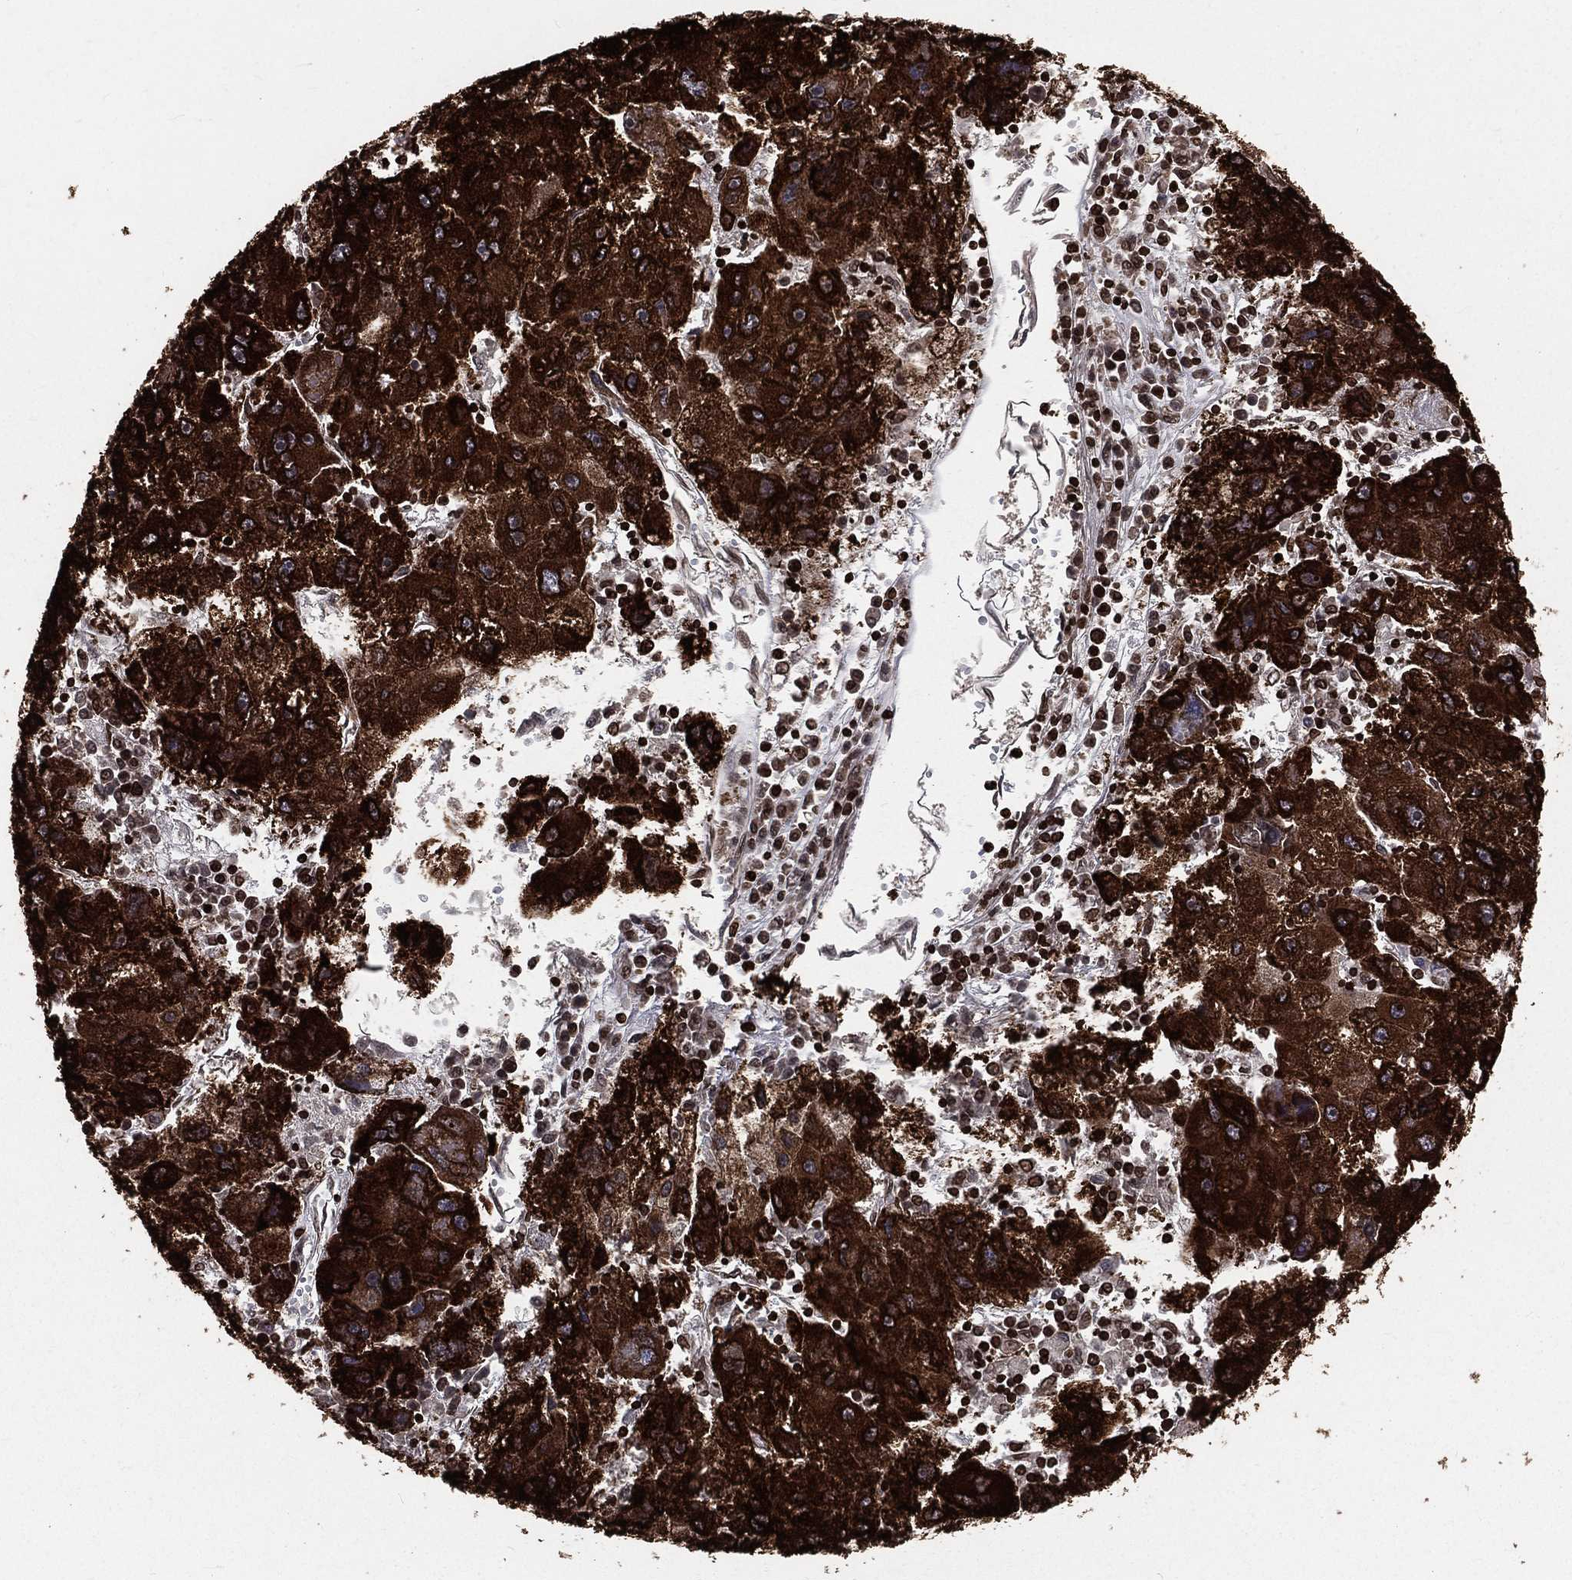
{"staining": {"intensity": "strong", "quantity": ">75%", "location": "cytoplasmic/membranous"}, "tissue": "liver cancer", "cell_type": "Tumor cells", "image_type": "cancer", "snomed": [{"axis": "morphology", "description": "Carcinoma, Hepatocellular, NOS"}, {"axis": "topography", "description": "Liver"}], "caption": "Protein staining of liver hepatocellular carcinoma tissue demonstrates strong cytoplasmic/membranous expression in about >75% of tumor cells.", "gene": "LBR", "patient": {"sex": "male", "age": 75}}